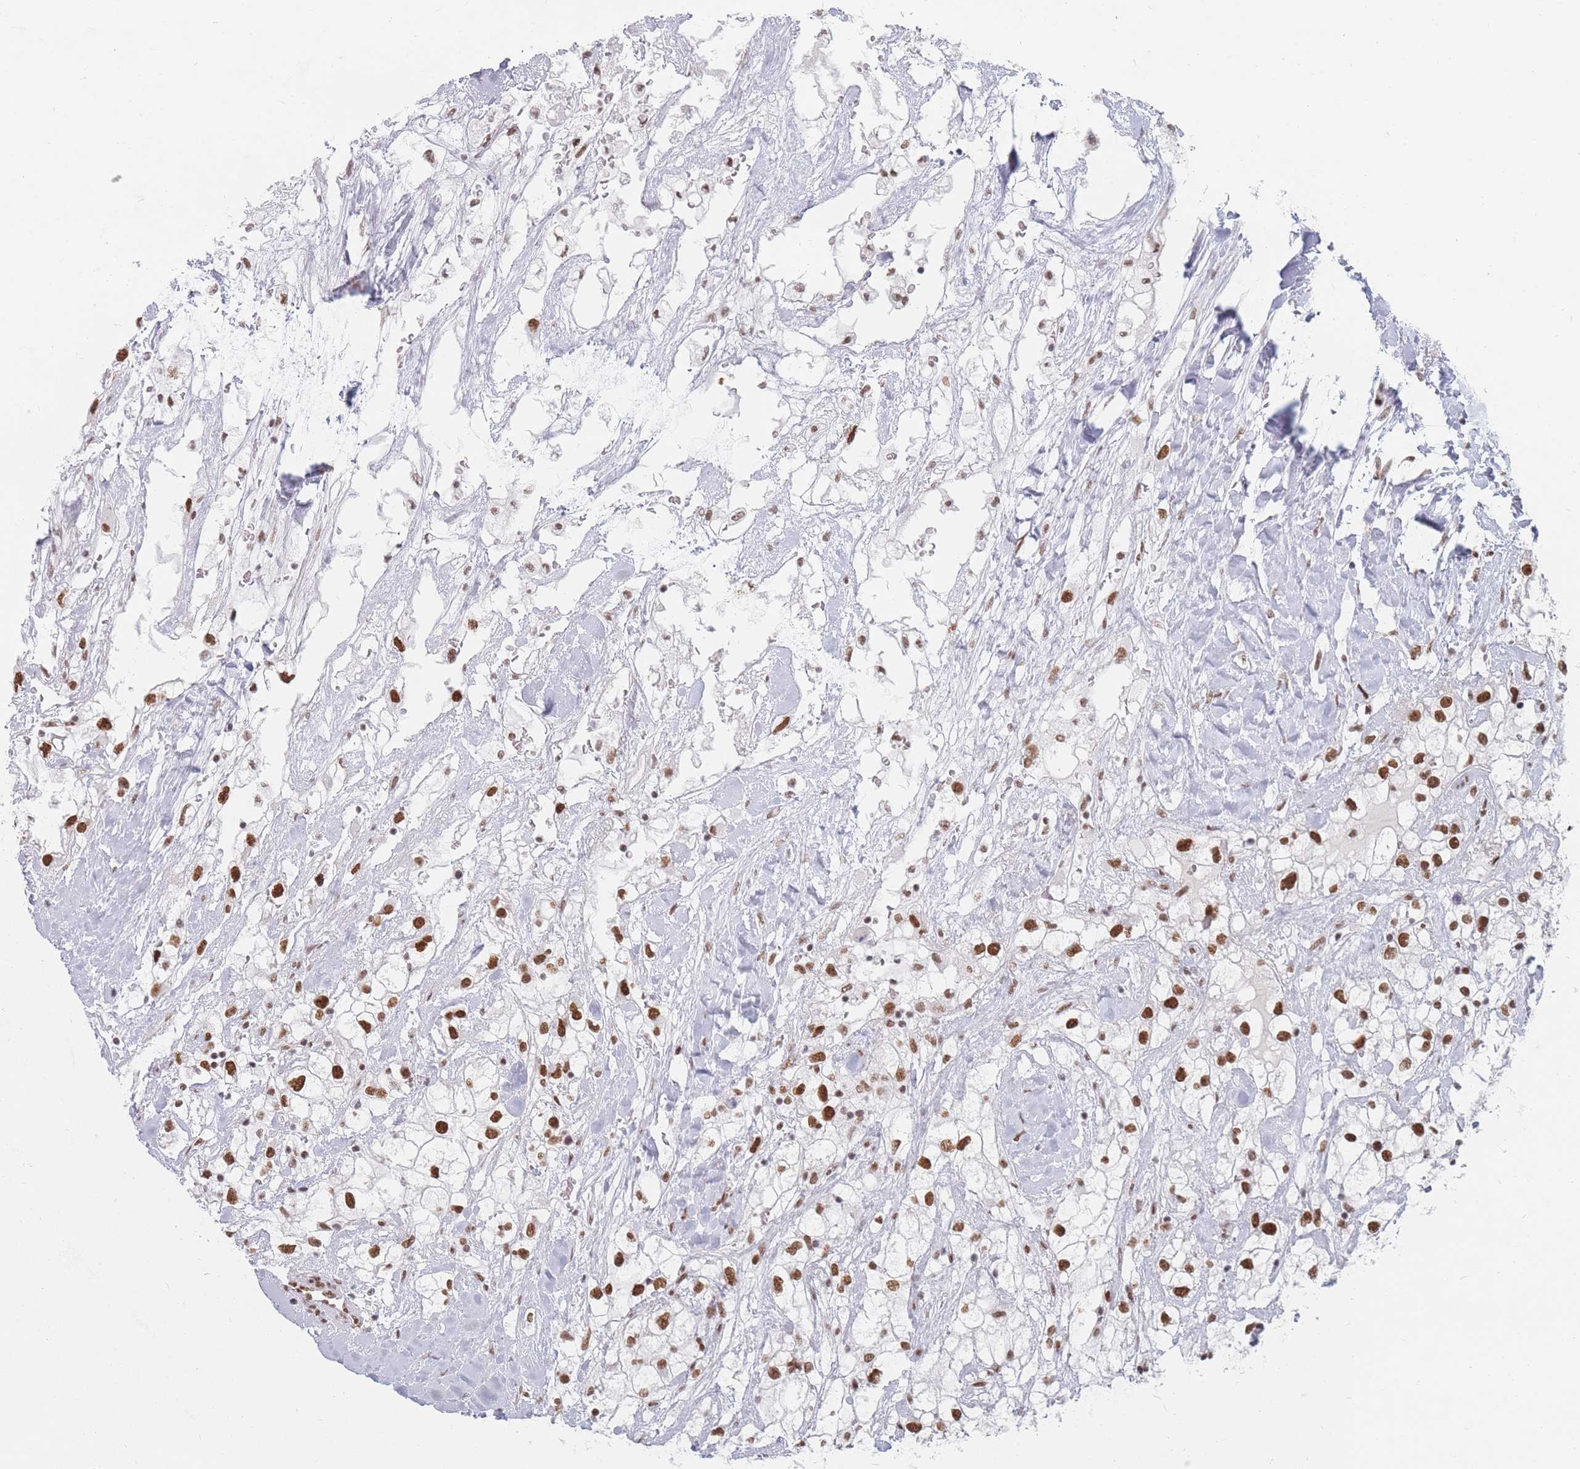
{"staining": {"intensity": "moderate", "quantity": ">75%", "location": "nuclear"}, "tissue": "renal cancer", "cell_type": "Tumor cells", "image_type": "cancer", "snomed": [{"axis": "morphology", "description": "Adenocarcinoma, NOS"}, {"axis": "topography", "description": "Kidney"}], "caption": "Immunohistochemical staining of human adenocarcinoma (renal) reveals moderate nuclear protein expression in about >75% of tumor cells. Nuclei are stained in blue.", "gene": "SAFB2", "patient": {"sex": "male", "age": 59}}